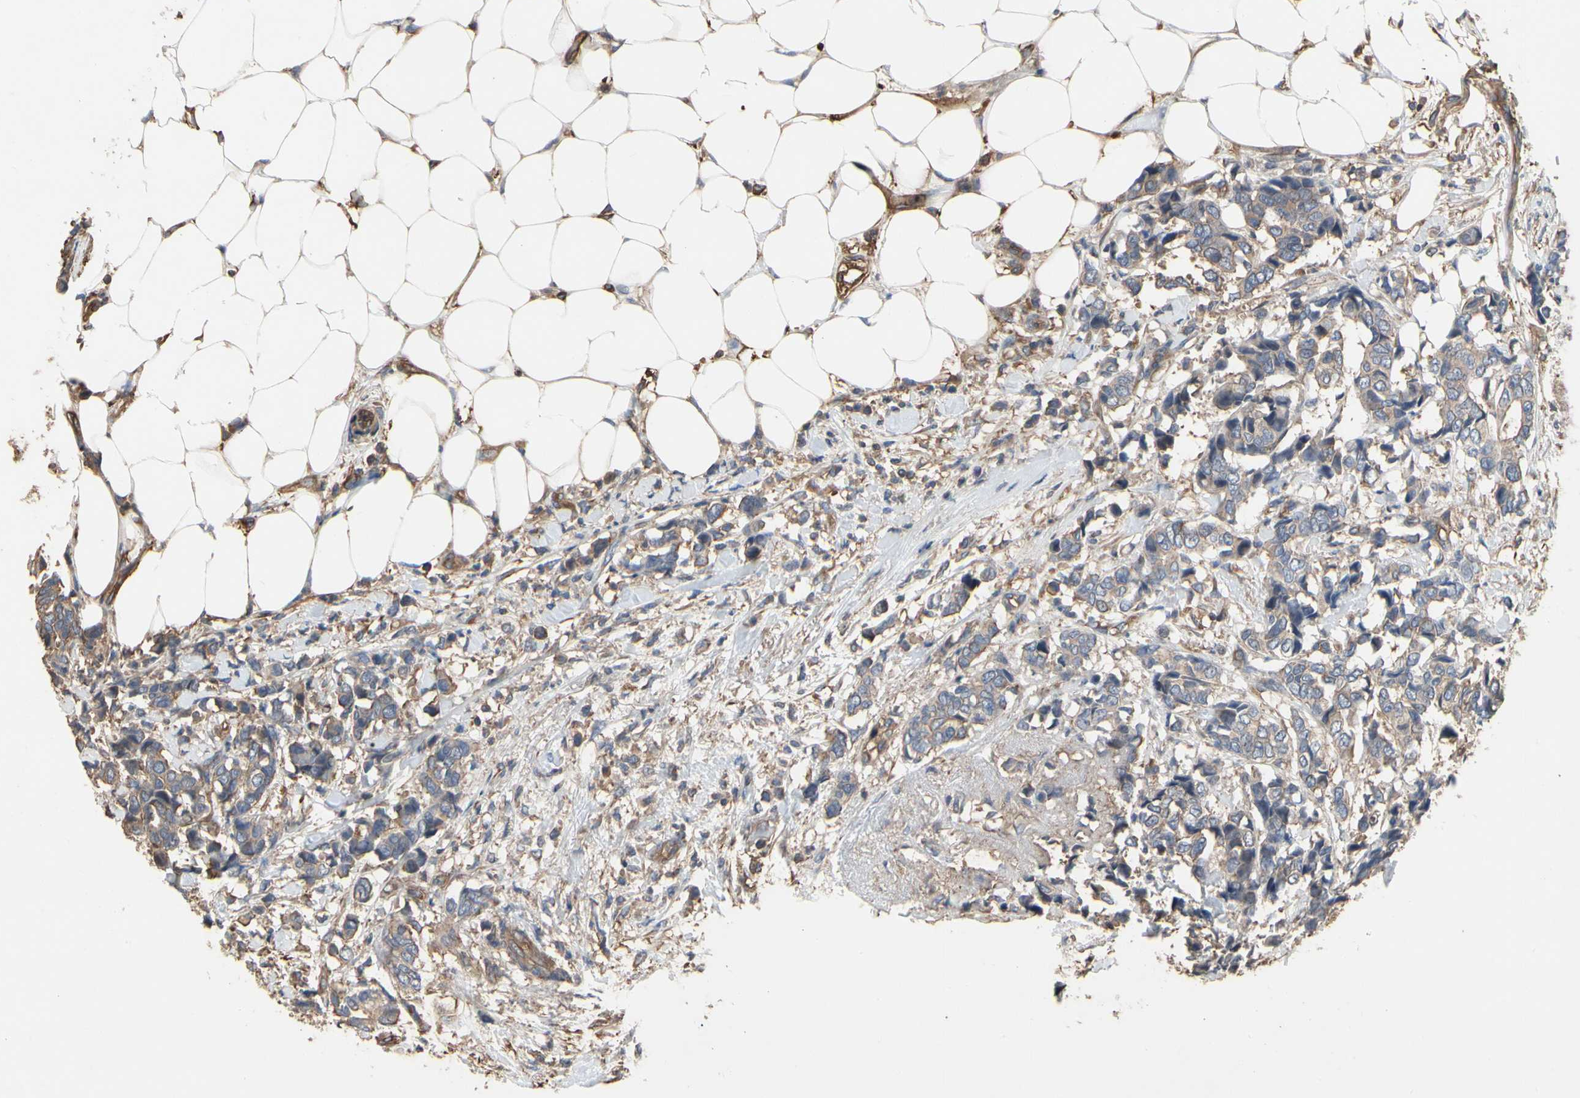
{"staining": {"intensity": "weak", "quantity": "25%-75%", "location": "cytoplasmic/membranous"}, "tissue": "breast cancer", "cell_type": "Tumor cells", "image_type": "cancer", "snomed": [{"axis": "morphology", "description": "Duct carcinoma"}, {"axis": "topography", "description": "Breast"}], "caption": "This is an image of immunohistochemistry (IHC) staining of breast cancer, which shows weak positivity in the cytoplasmic/membranous of tumor cells.", "gene": "PDZK1", "patient": {"sex": "female", "age": 87}}